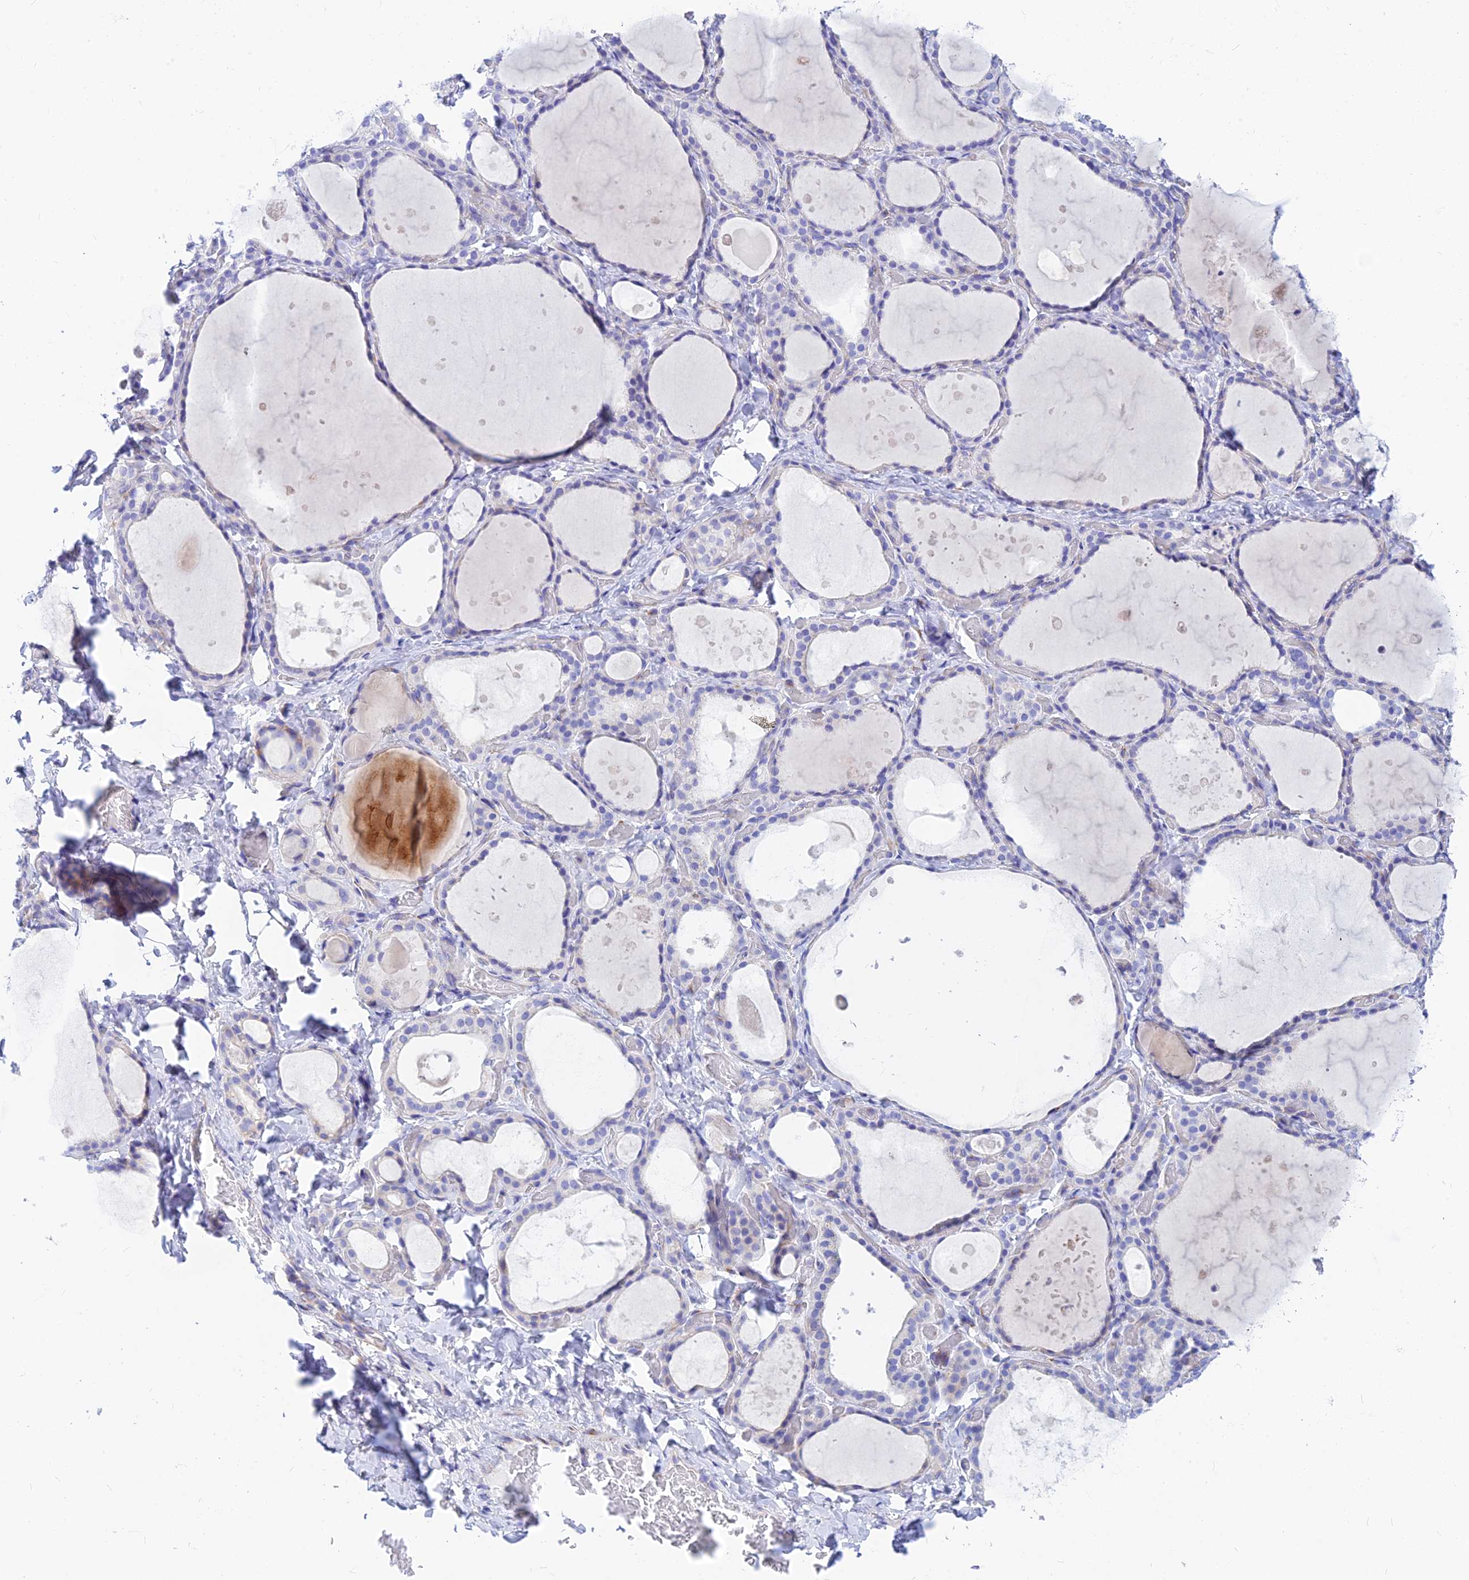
{"staining": {"intensity": "negative", "quantity": "none", "location": "none"}, "tissue": "thyroid gland", "cell_type": "Glandular cells", "image_type": "normal", "snomed": [{"axis": "morphology", "description": "Normal tissue, NOS"}, {"axis": "topography", "description": "Thyroid gland"}], "caption": "High power microscopy micrograph of an immunohistochemistry (IHC) micrograph of benign thyroid gland, revealing no significant positivity in glandular cells. (DAB immunohistochemistry (IHC) with hematoxylin counter stain).", "gene": "CNOT6", "patient": {"sex": "female", "age": 44}}